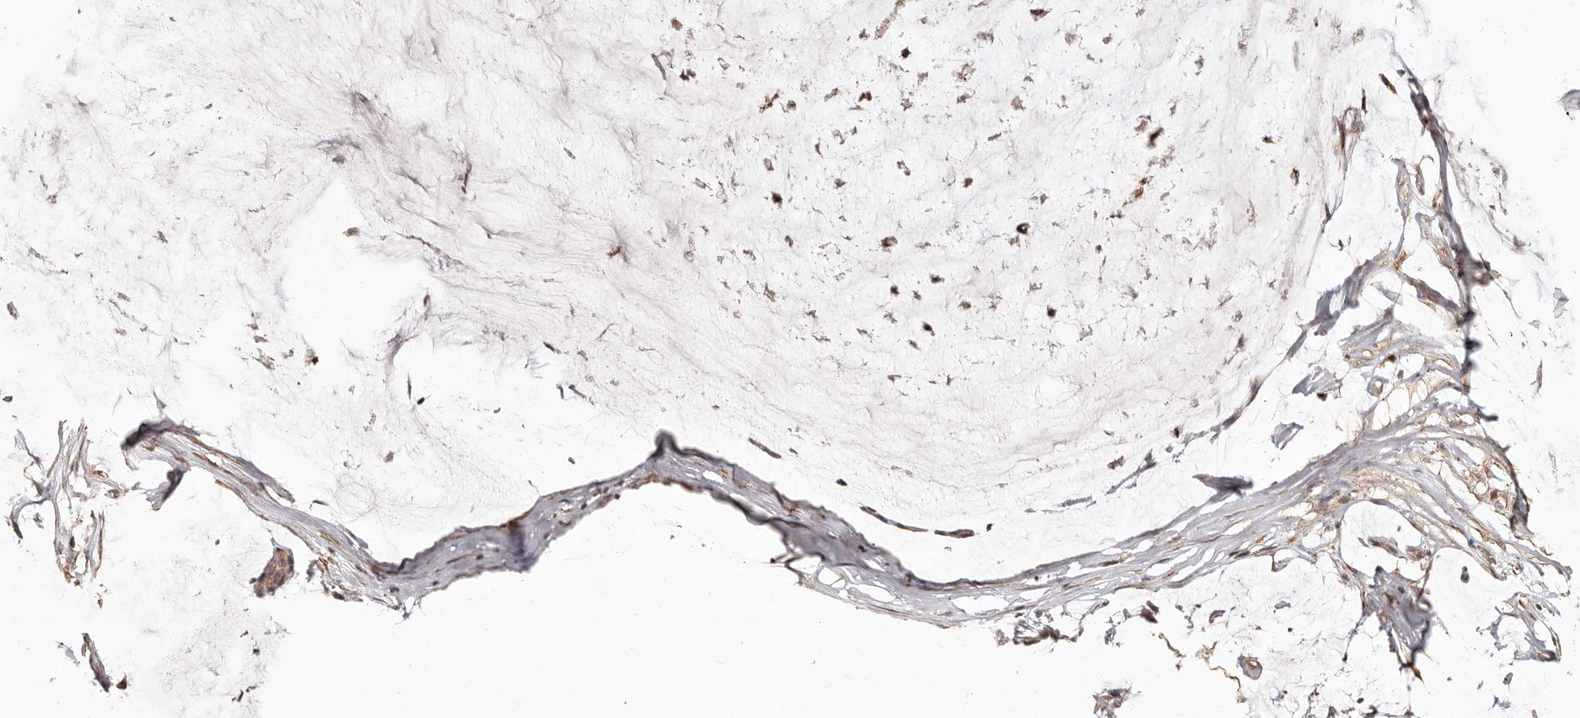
{"staining": {"intensity": "moderate", "quantity": ">75%", "location": "cytoplasmic/membranous"}, "tissue": "ovarian cancer", "cell_type": "Tumor cells", "image_type": "cancer", "snomed": [{"axis": "morphology", "description": "Cystadenocarcinoma, mucinous, NOS"}, {"axis": "topography", "description": "Ovary"}], "caption": "Brown immunohistochemical staining in ovarian mucinous cystadenocarcinoma shows moderate cytoplasmic/membranous positivity in about >75% of tumor cells.", "gene": "AKAP7", "patient": {"sex": "female", "age": 39}}